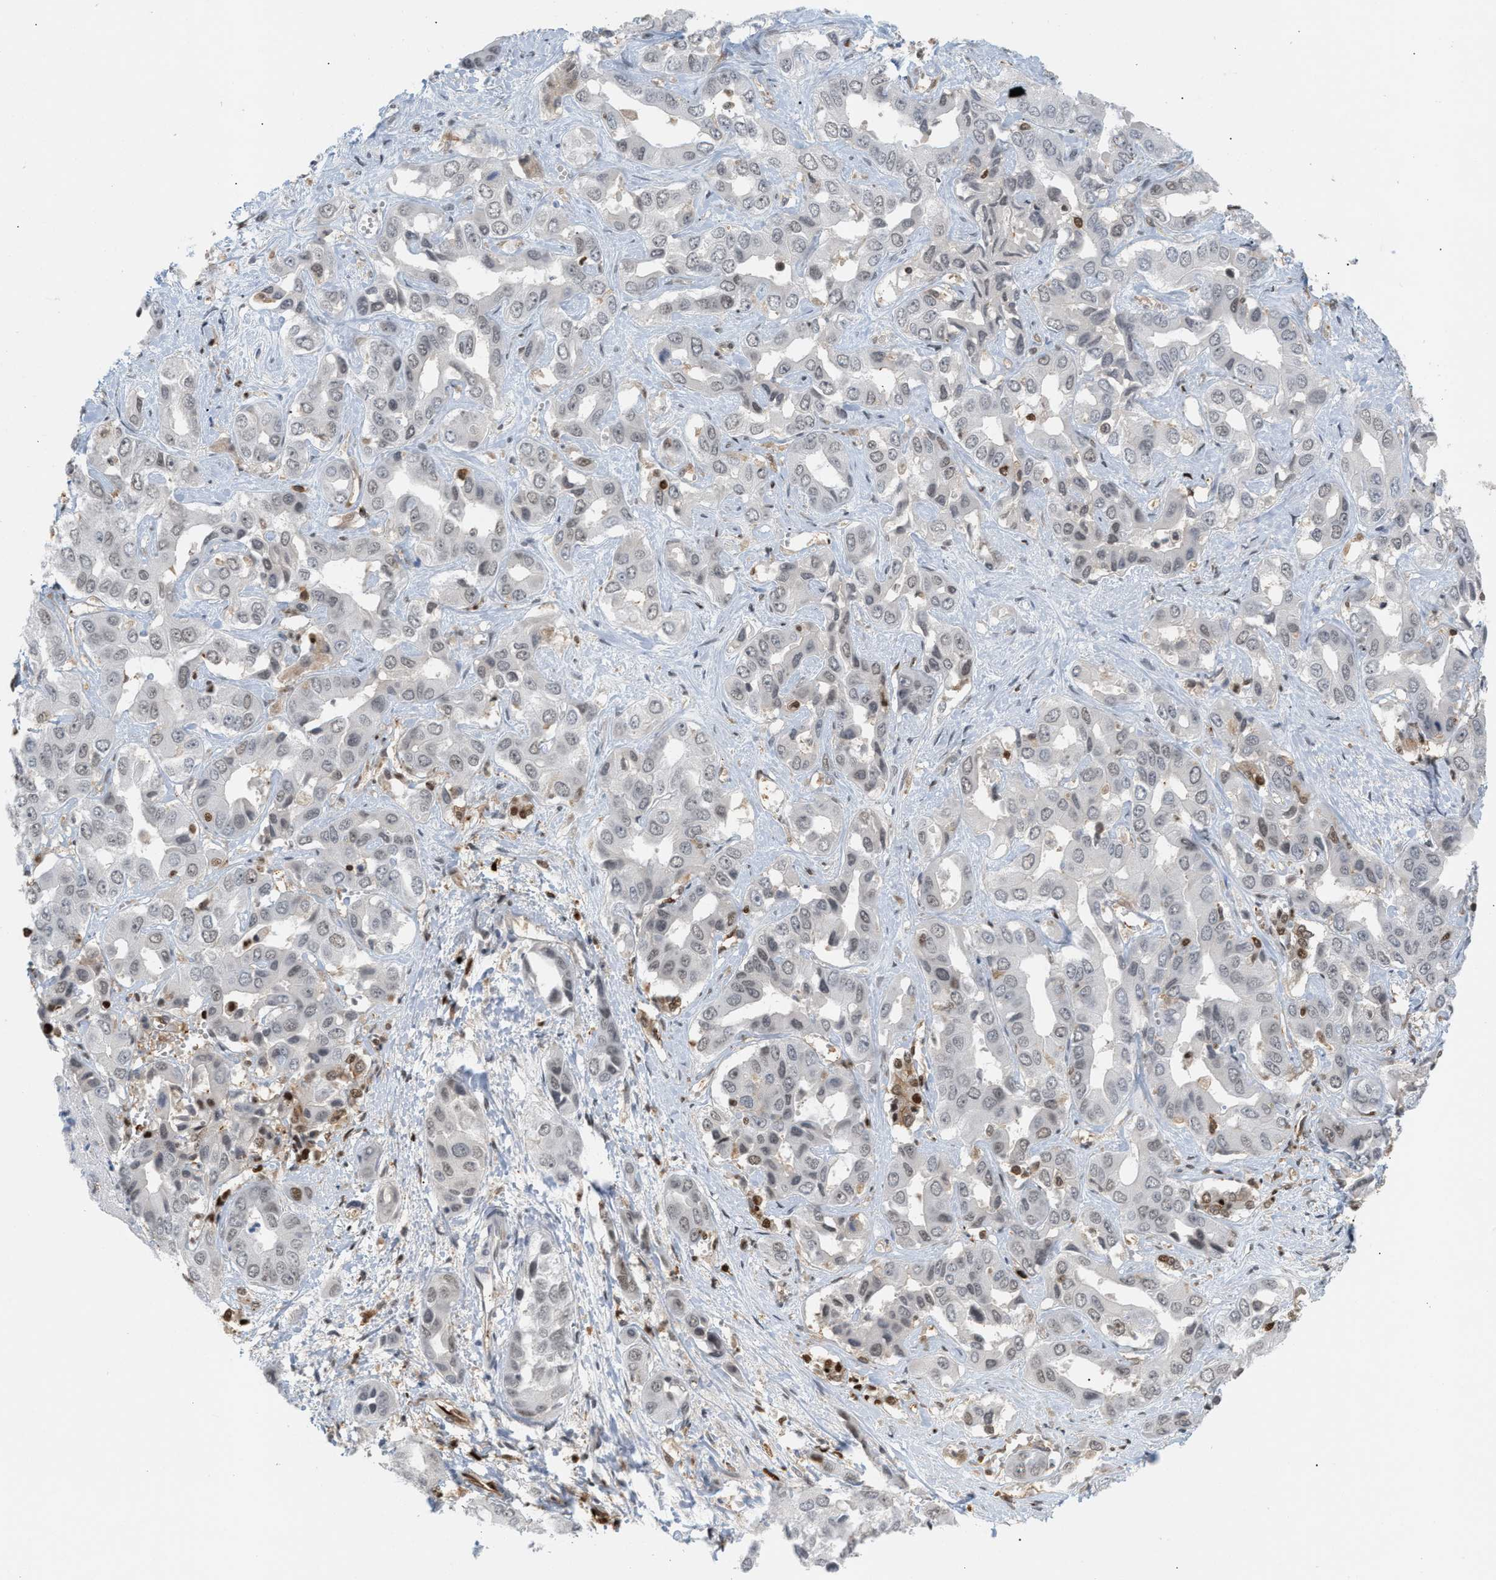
{"staining": {"intensity": "negative", "quantity": "none", "location": "none"}, "tissue": "liver cancer", "cell_type": "Tumor cells", "image_type": "cancer", "snomed": [{"axis": "morphology", "description": "Cholangiocarcinoma"}, {"axis": "topography", "description": "Liver"}], "caption": "Liver cancer was stained to show a protein in brown. There is no significant staining in tumor cells. Nuclei are stained in blue.", "gene": "RNASEK-C17orf49", "patient": {"sex": "female", "age": 52}}